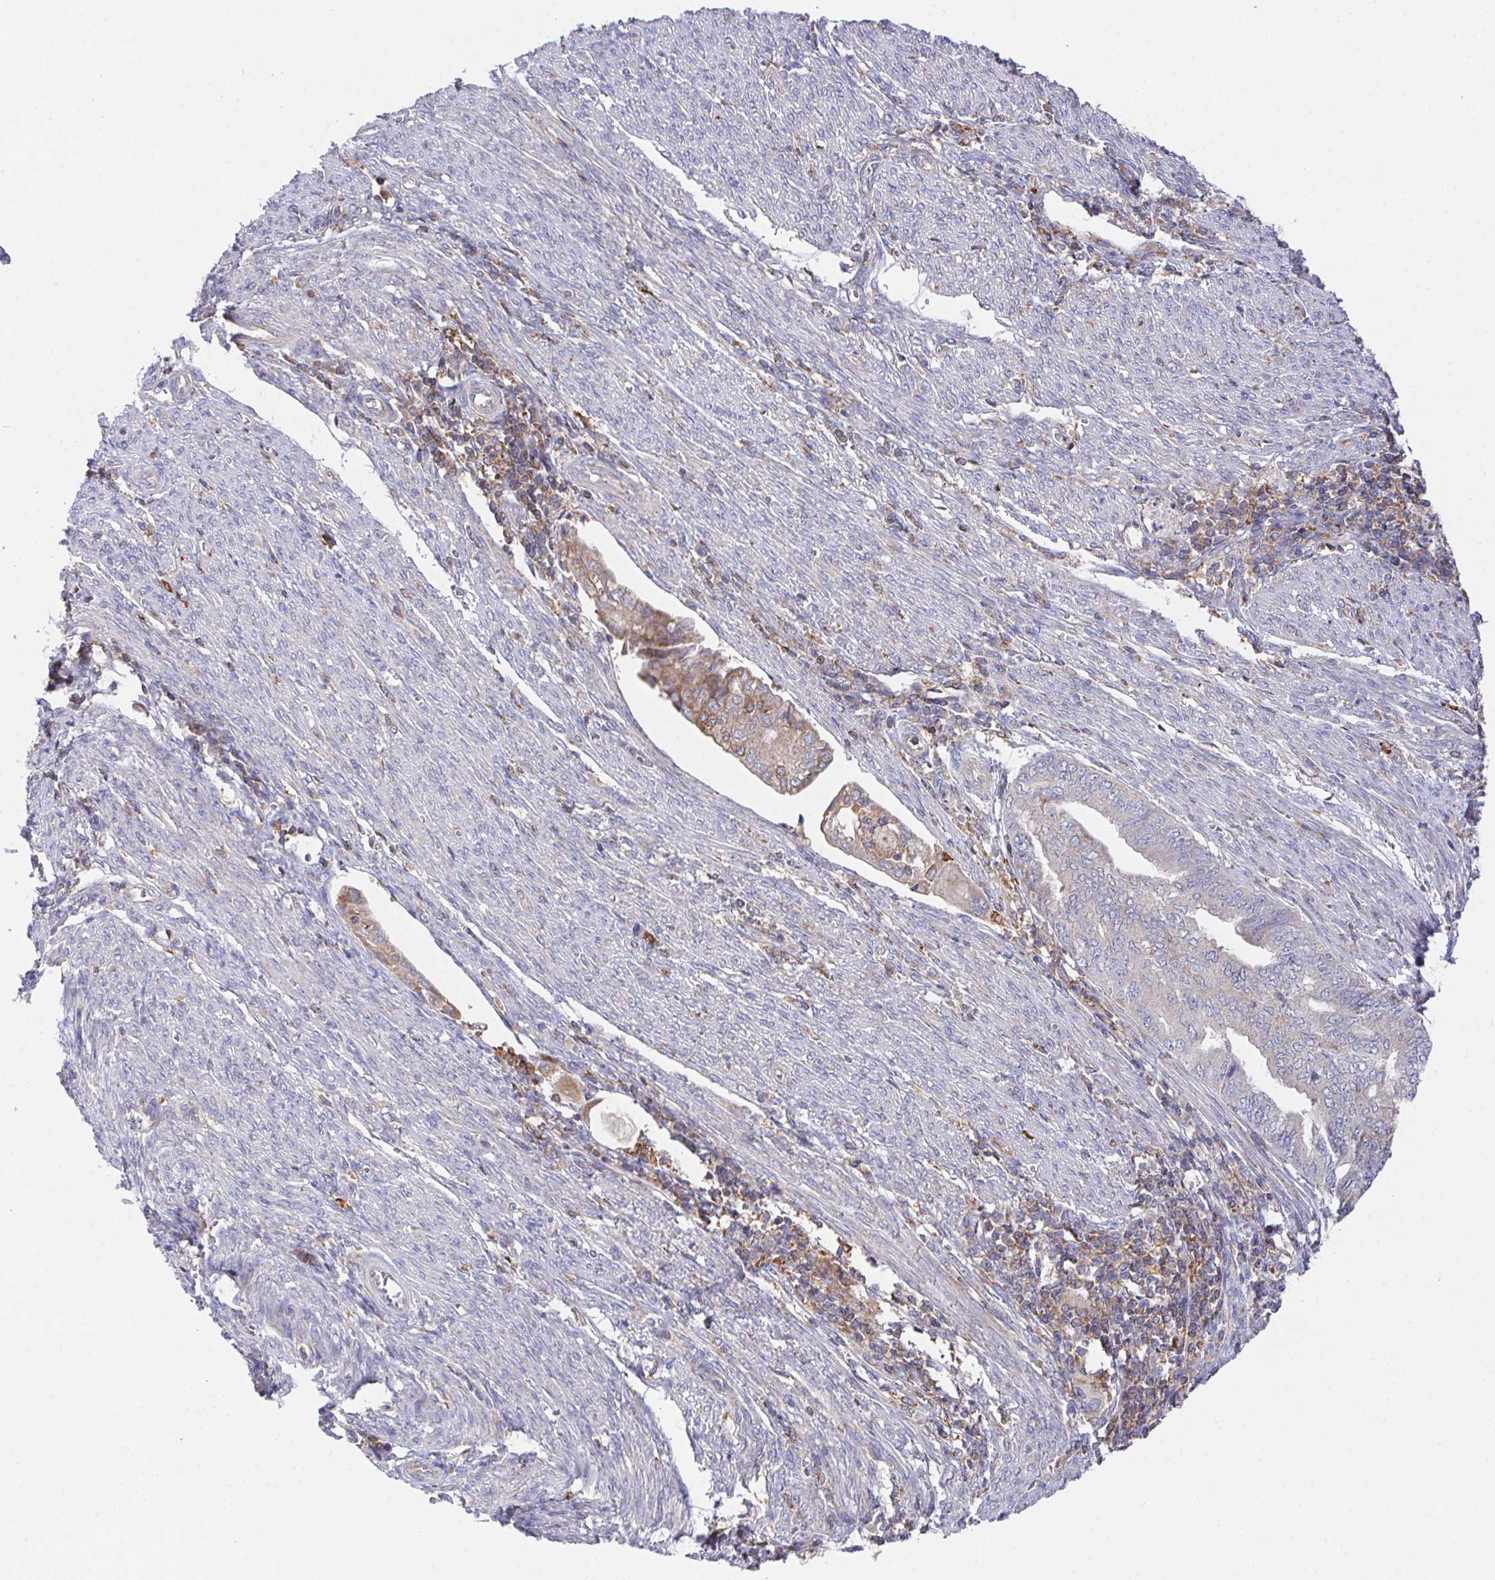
{"staining": {"intensity": "weak", "quantity": "<25%", "location": "cytoplasmic/membranous"}, "tissue": "endometrial cancer", "cell_type": "Tumor cells", "image_type": "cancer", "snomed": [{"axis": "morphology", "description": "Adenocarcinoma, NOS"}, {"axis": "topography", "description": "Endometrium"}], "caption": "Immunohistochemistry of human endometrial cancer exhibits no staining in tumor cells. (Stains: DAB IHC with hematoxylin counter stain, Microscopy: brightfield microscopy at high magnification).", "gene": "FAM241A", "patient": {"sex": "female", "age": 79}}